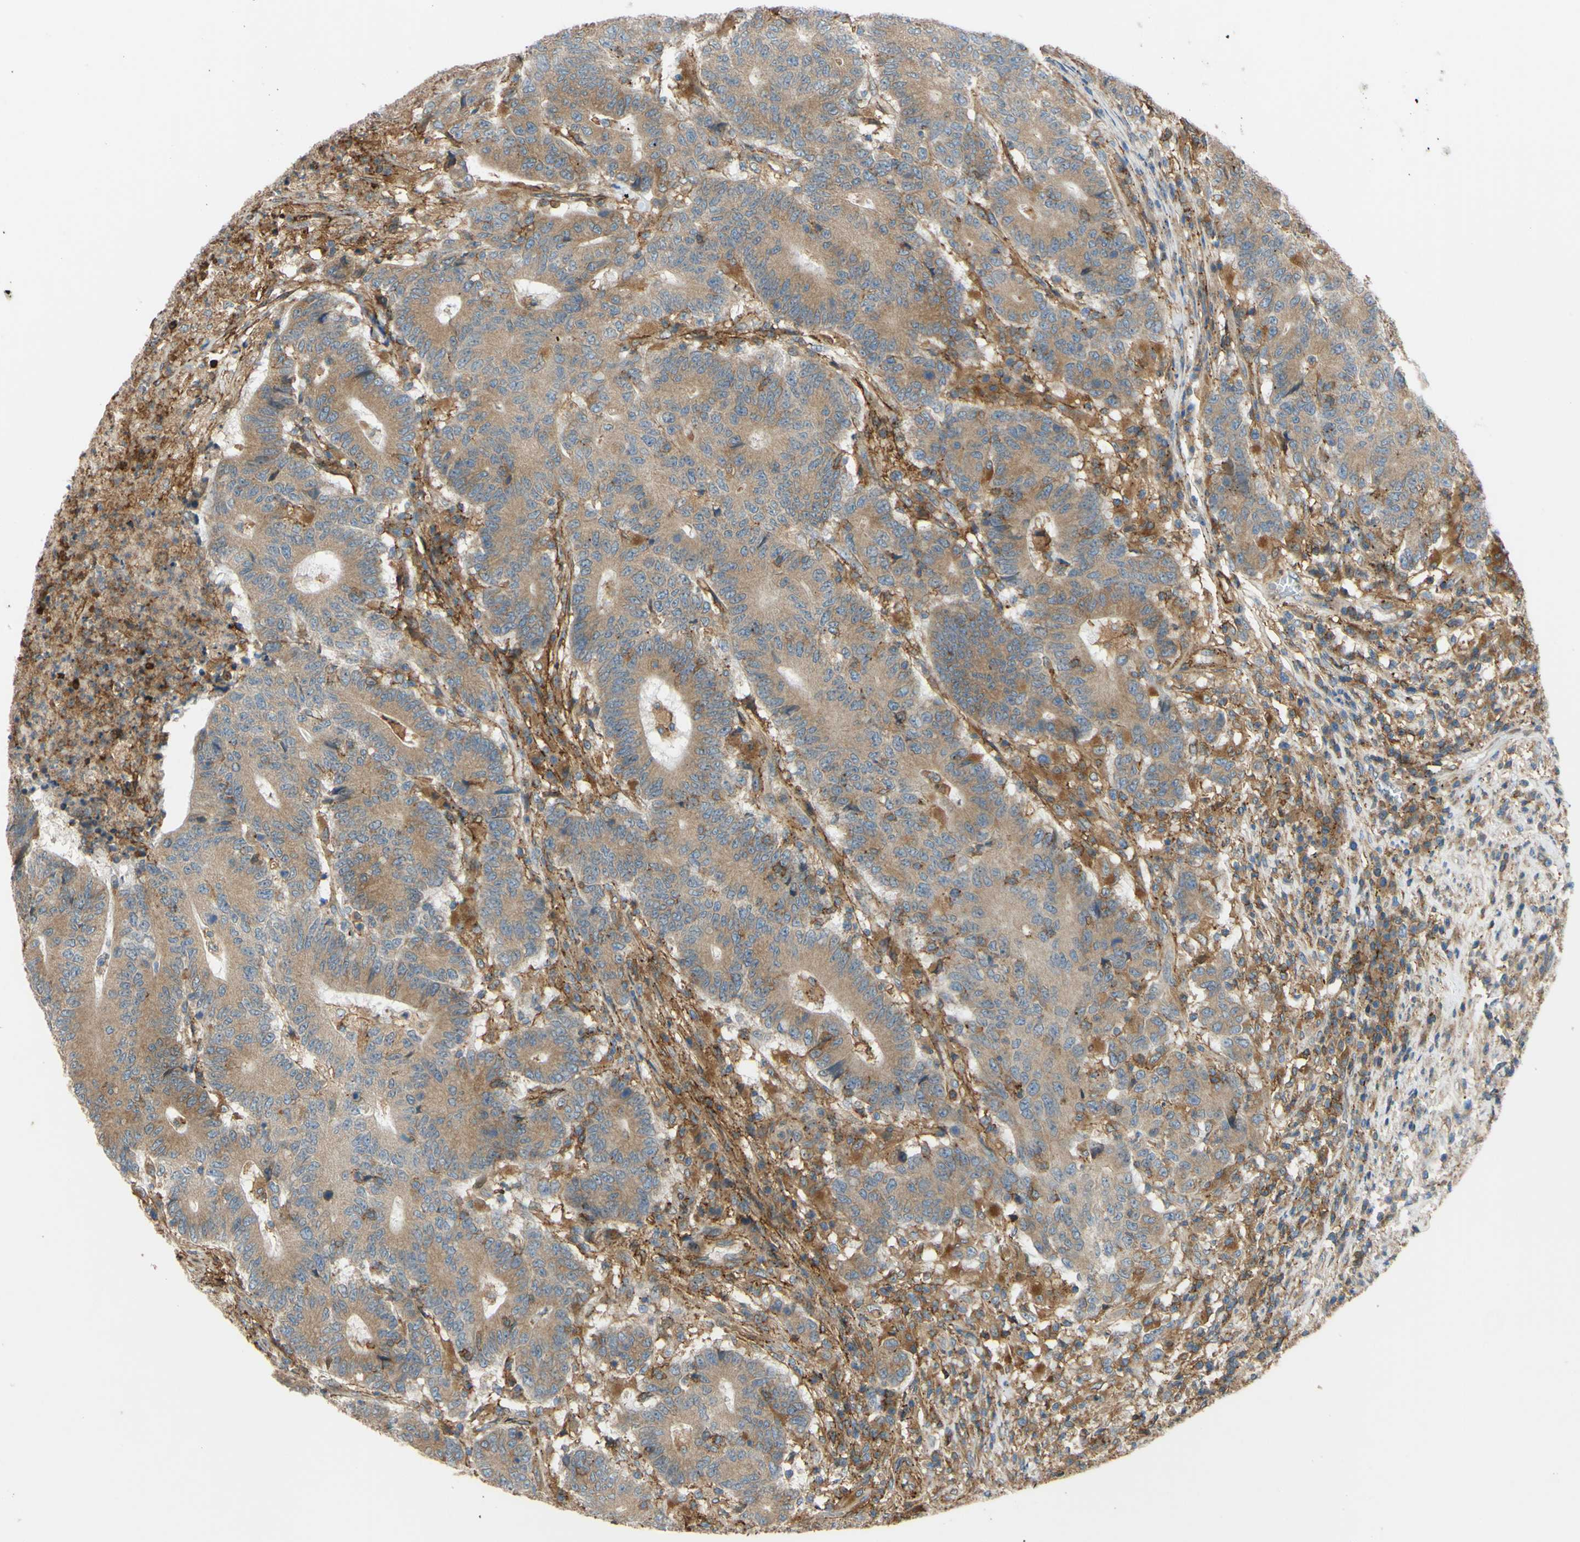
{"staining": {"intensity": "weak", "quantity": ">75%", "location": "cytoplasmic/membranous"}, "tissue": "colorectal cancer", "cell_type": "Tumor cells", "image_type": "cancer", "snomed": [{"axis": "morphology", "description": "Normal tissue, NOS"}, {"axis": "morphology", "description": "Adenocarcinoma, NOS"}, {"axis": "topography", "description": "Colon"}], "caption": "This micrograph exhibits immunohistochemistry staining of adenocarcinoma (colorectal), with low weak cytoplasmic/membranous staining in about >75% of tumor cells.", "gene": "POR", "patient": {"sex": "female", "age": 75}}